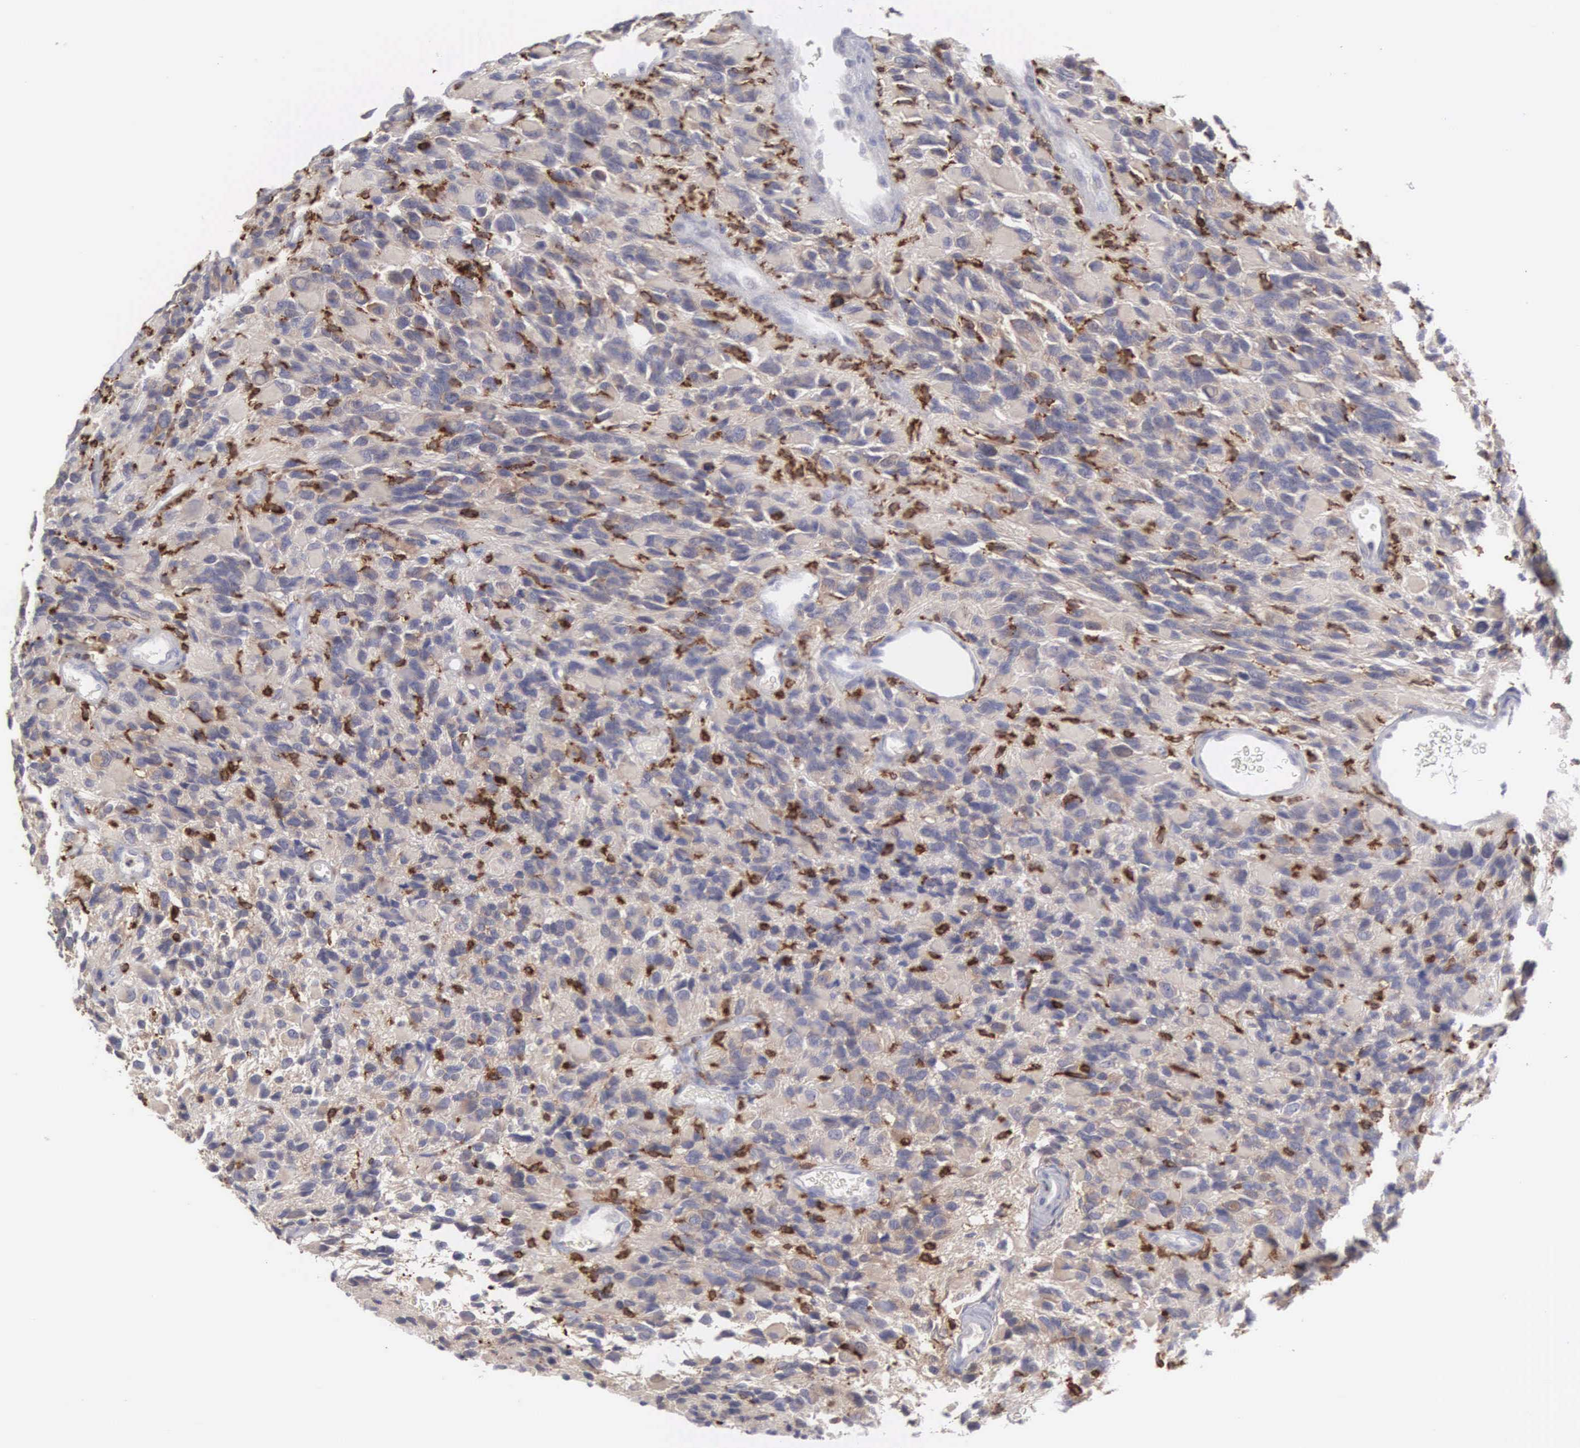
{"staining": {"intensity": "moderate", "quantity": "25%-75%", "location": "cytoplasmic/membranous,nuclear"}, "tissue": "glioma", "cell_type": "Tumor cells", "image_type": "cancer", "snomed": [{"axis": "morphology", "description": "Glioma, malignant, High grade"}, {"axis": "topography", "description": "Brain"}], "caption": "Tumor cells display moderate cytoplasmic/membranous and nuclear staining in approximately 25%-75% of cells in glioma.", "gene": "SH3BP1", "patient": {"sex": "male", "age": 77}}